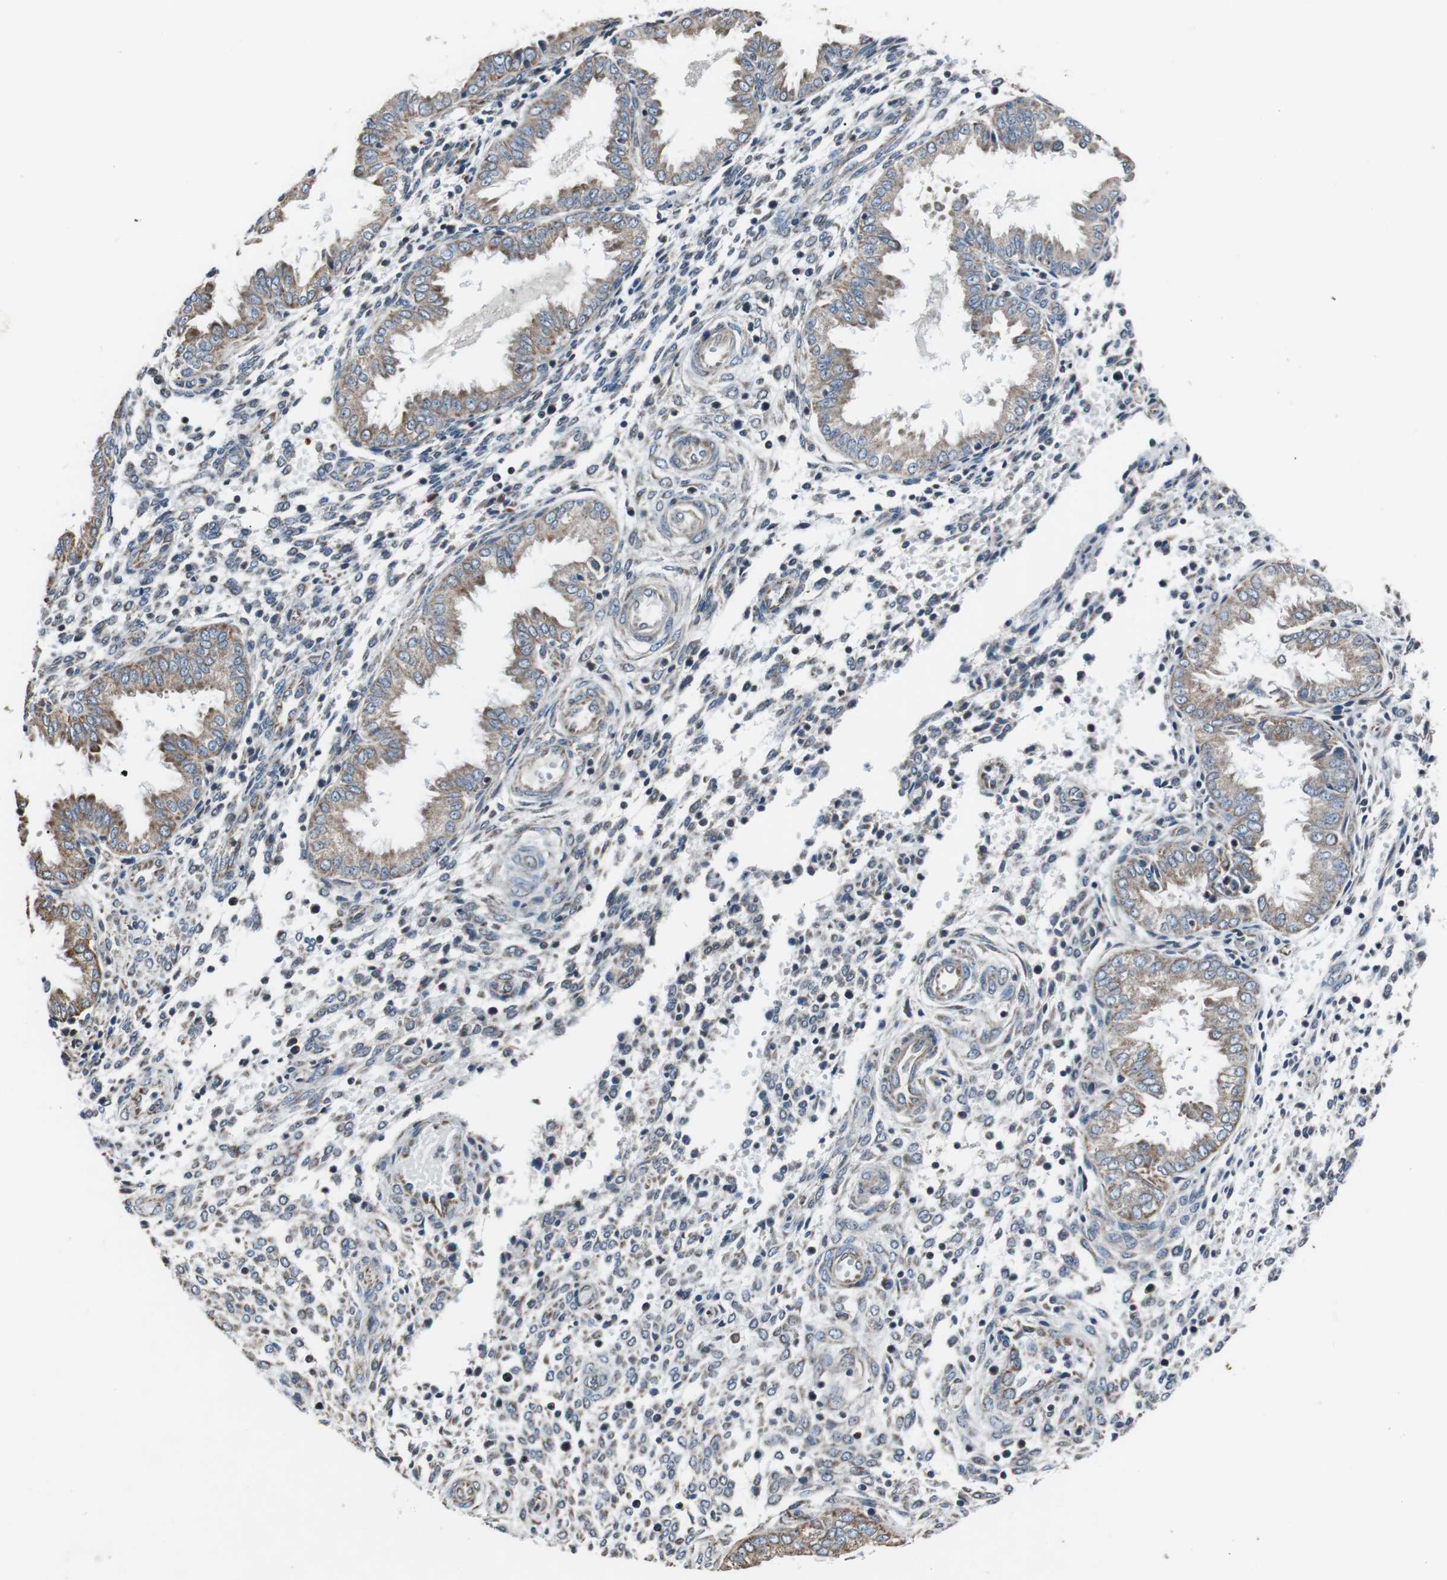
{"staining": {"intensity": "negative", "quantity": "none", "location": "none"}, "tissue": "endometrium", "cell_type": "Cells in endometrial stroma", "image_type": "normal", "snomed": [{"axis": "morphology", "description": "Normal tissue, NOS"}, {"axis": "topography", "description": "Endometrium"}], "caption": "IHC of normal human endometrium exhibits no positivity in cells in endometrial stroma.", "gene": "CISD2", "patient": {"sex": "female", "age": 33}}